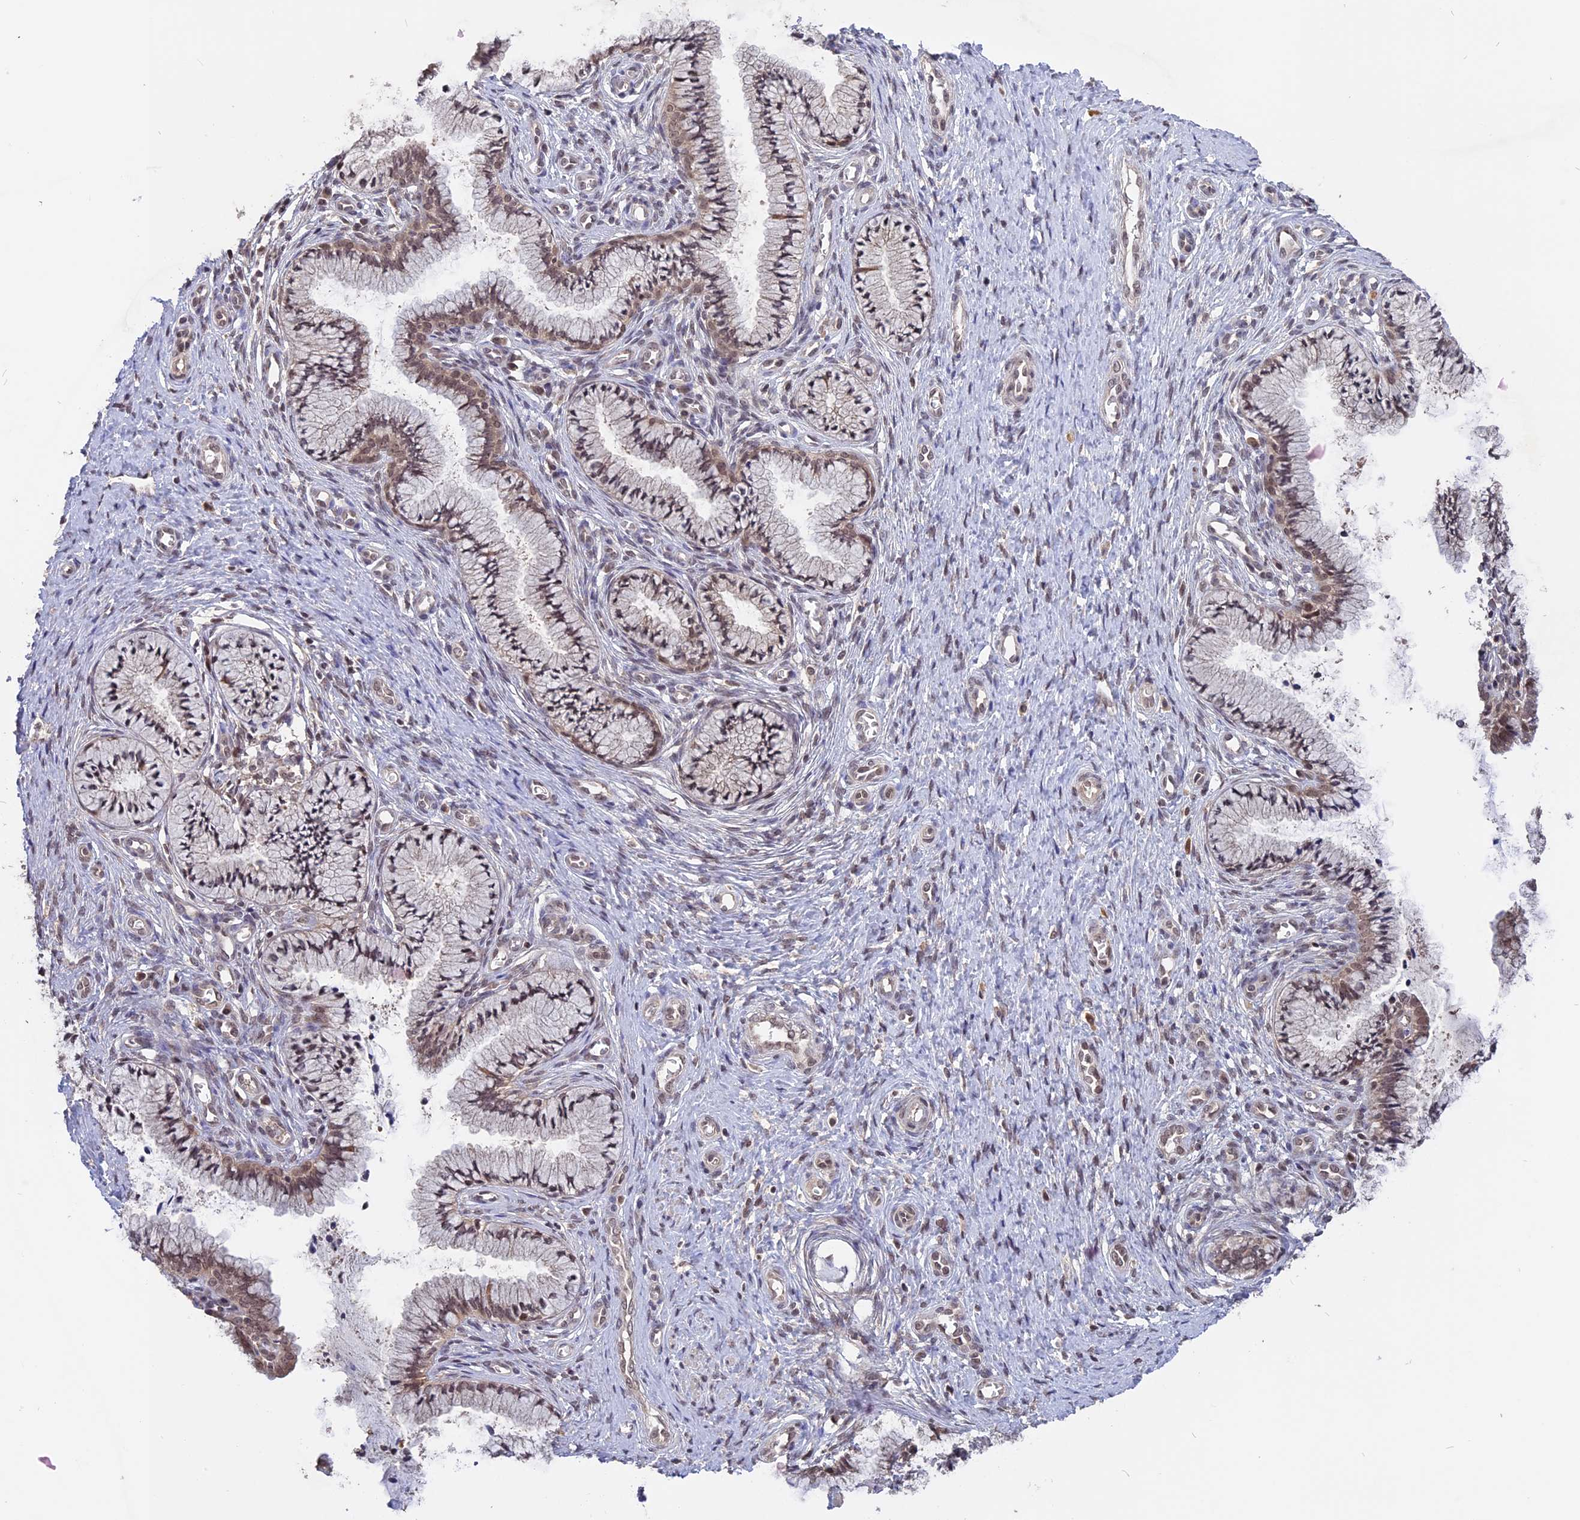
{"staining": {"intensity": "moderate", "quantity": "25%-75%", "location": "nuclear"}, "tissue": "cervix", "cell_type": "Glandular cells", "image_type": "normal", "snomed": [{"axis": "morphology", "description": "Normal tissue, NOS"}, {"axis": "topography", "description": "Cervix"}], "caption": "Brown immunohistochemical staining in benign cervix displays moderate nuclear positivity in approximately 25%-75% of glandular cells.", "gene": "RFC5", "patient": {"sex": "female", "age": 36}}